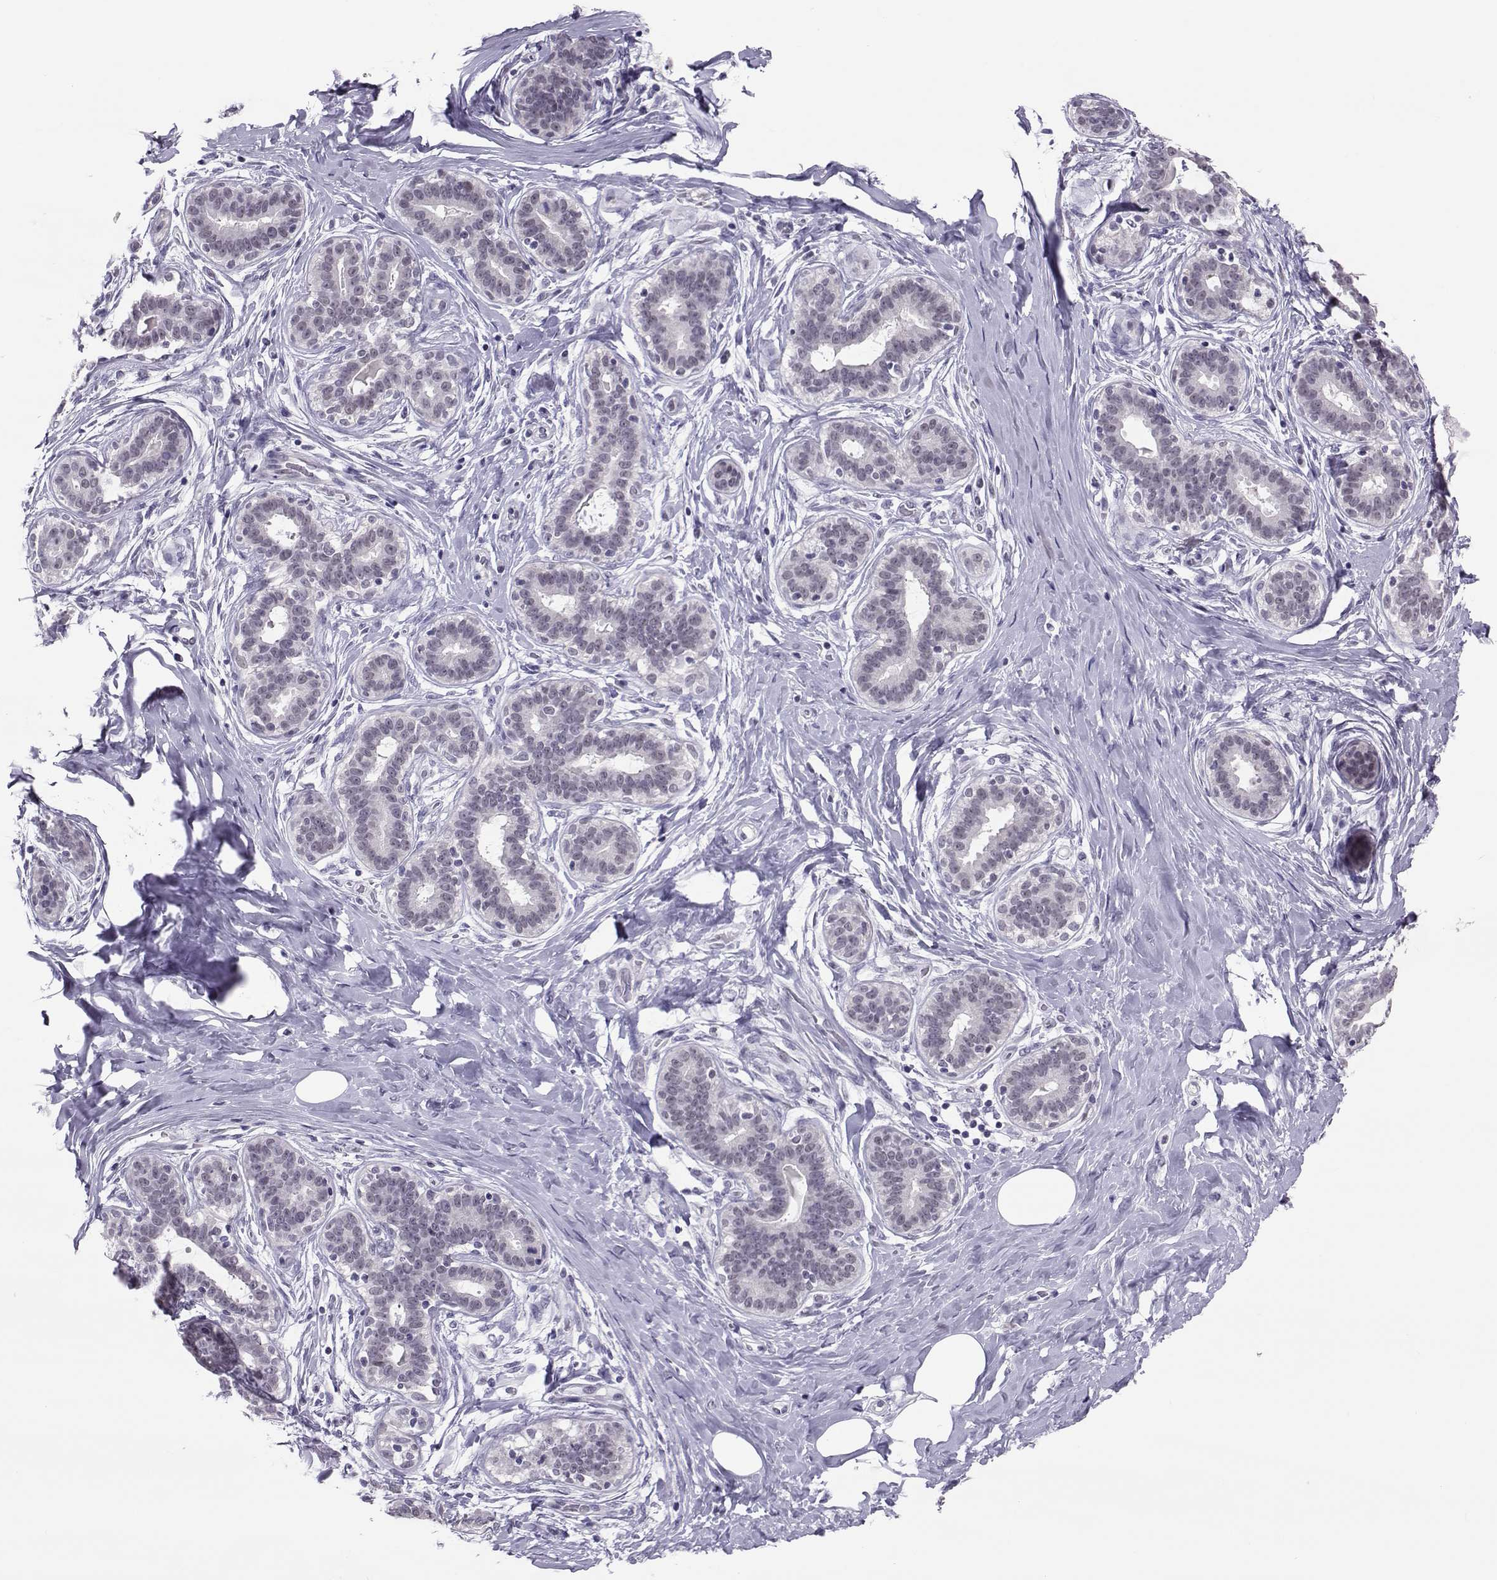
{"staining": {"intensity": "negative", "quantity": "none", "location": "none"}, "tissue": "breast", "cell_type": "Adipocytes", "image_type": "normal", "snomed": [{"axis": "morphology", "description": "Normal tissue, NOS"}, {"axis": "topography", "description": "Skin"}, {"axis": "topography", "description": "Breast"}], "caption": "Immunohistochemistry (IHC) of benign human breast reveals no staining in adipocytes.", "gene": "DNAAF1", "patient": {"sex": "female", "age": 43}}